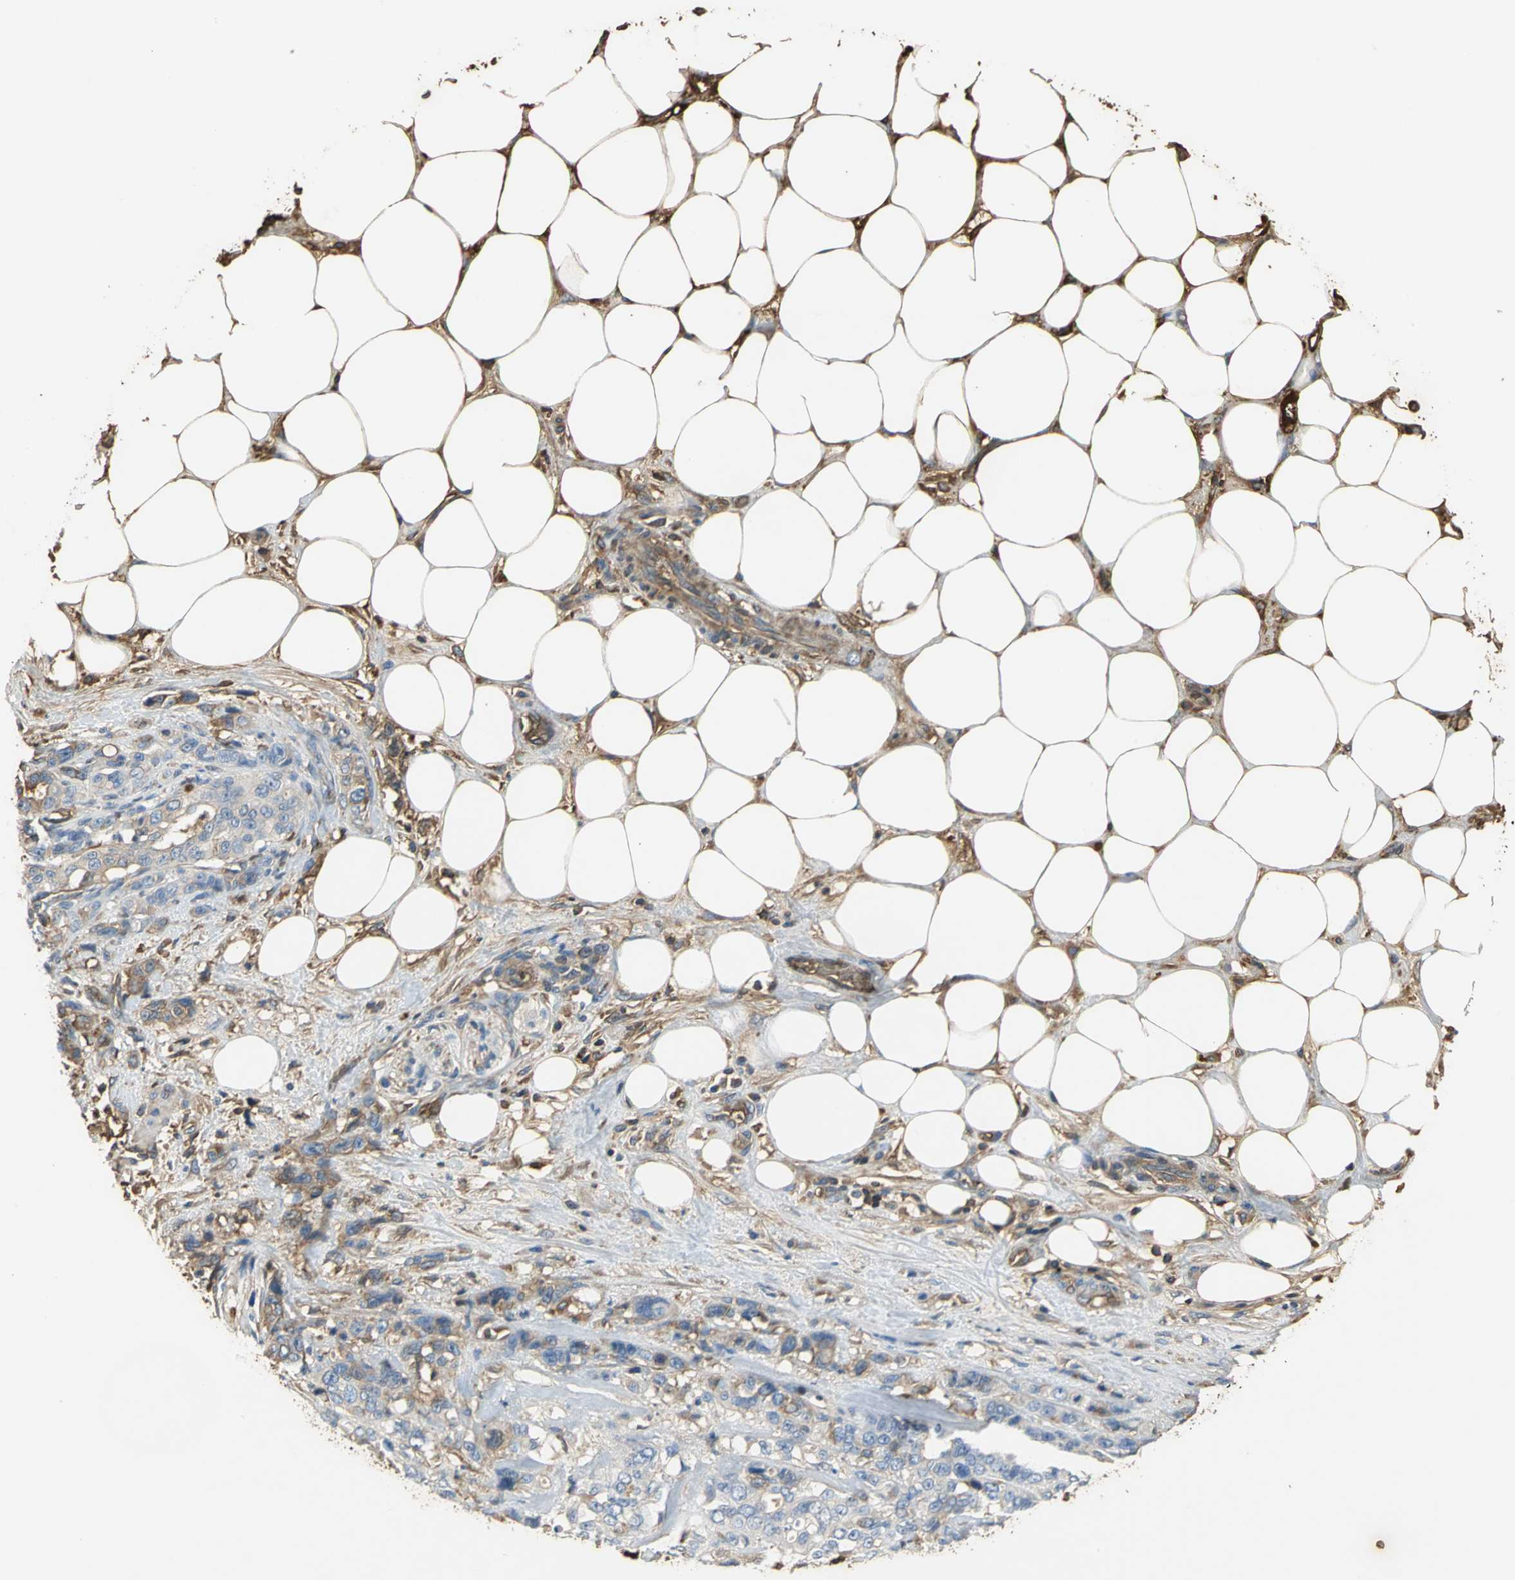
{"staining": {"intensity": "moderate", "quantity": ">75%", "location": "cytoplasmic/membranous"}, "tissue": "pancreatic cancer", "cell_type": "Tumor cells", "image_type": "cancer", "snomed": [{"axis": "morphology", "description": "Adenocarcinoma, NOS"}, {"axis": "topography", "description": "Pancreas"}], "caption": "Immunohistochemical staining of adenocarcinoma (pancreatic) exhibits medium levels of moderate cytoplasmic/membranous positivity in approximately >75% of tumor cells.", "gene": "TREM1", "patient": {"sex": "male", "age": 46}}